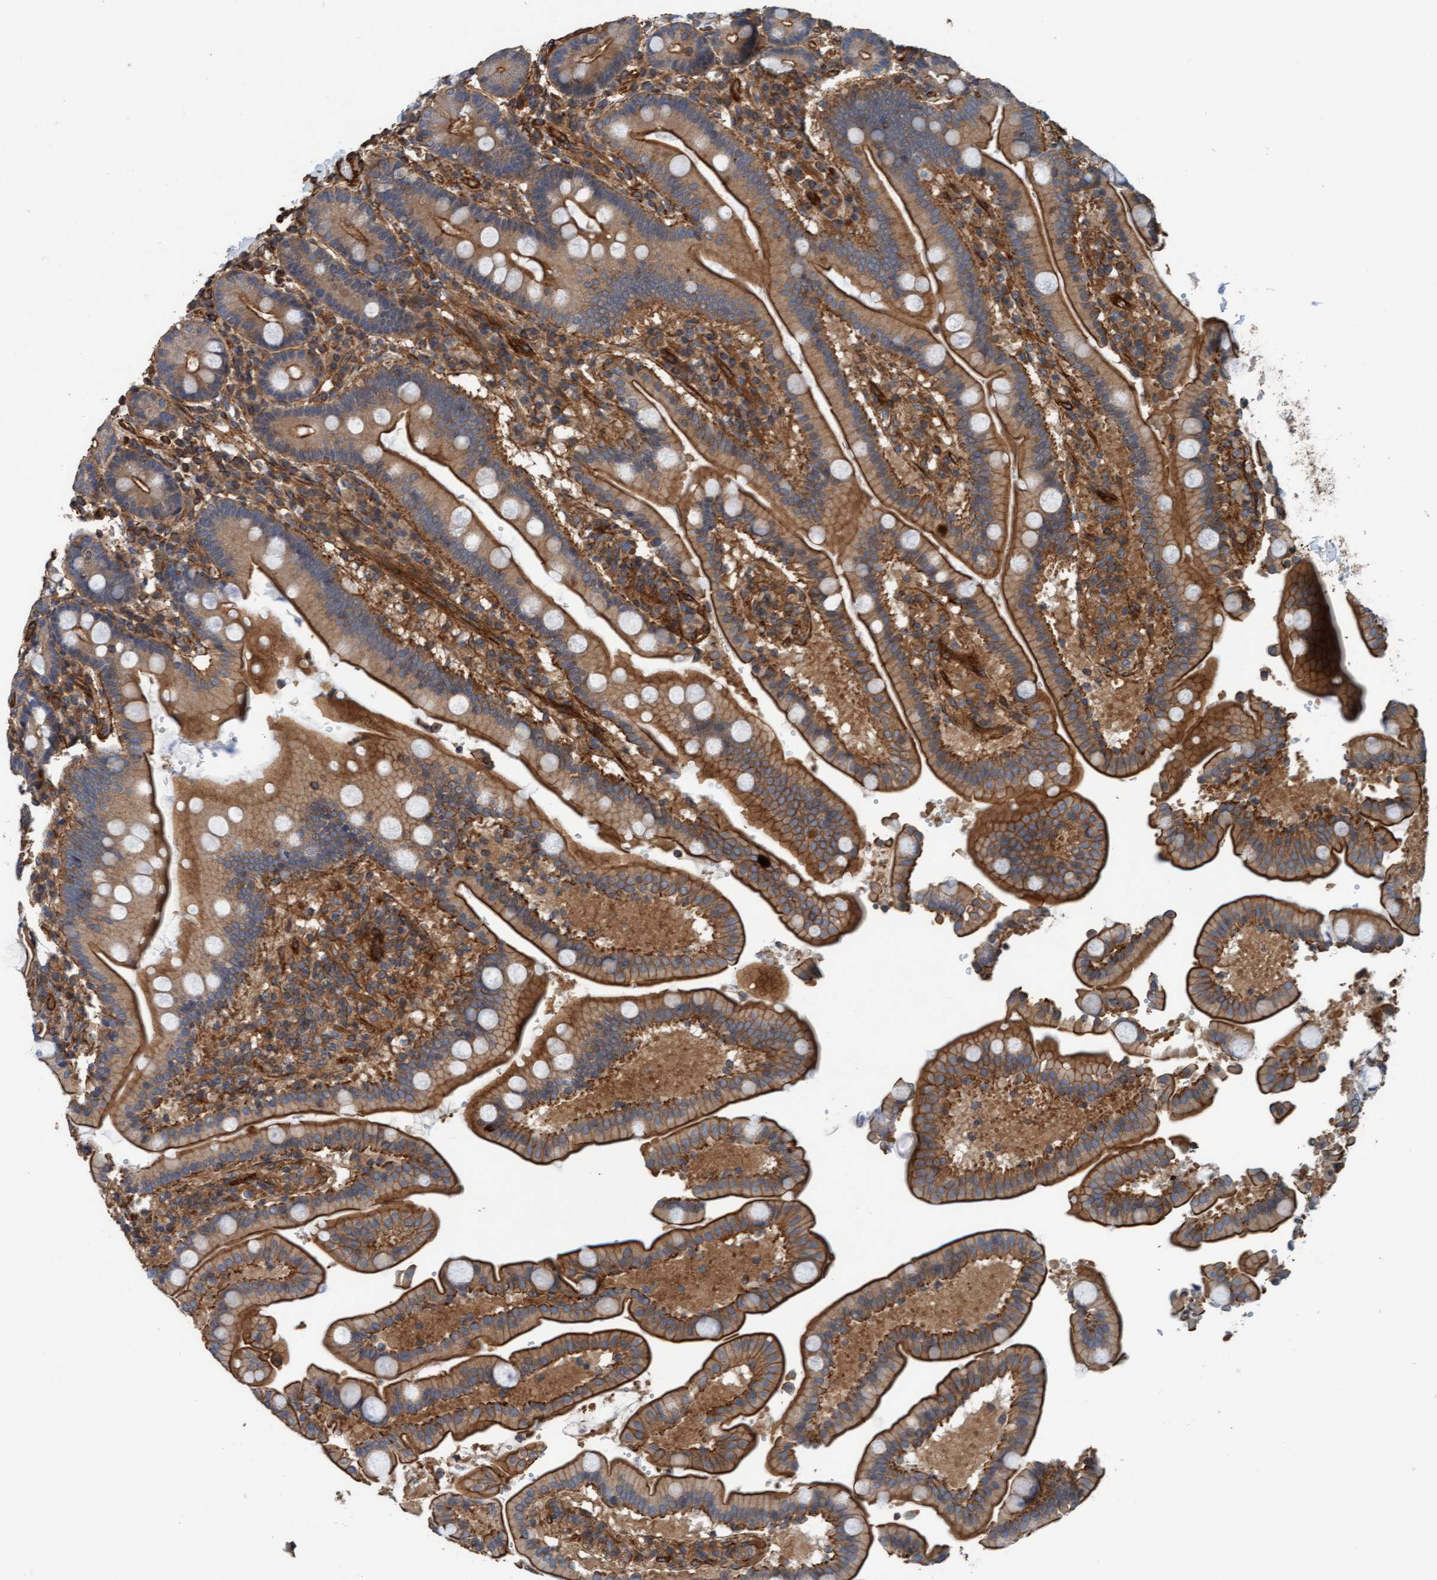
{"staining": {"intensity": "strong", "quantity": ">75%", "location": "cytoplasmic/membranous"}, "tissue": "duodenum", "cell_type": "Glandular cells", "image_type": "normal", "snomed": [{"axis": "morphology", "description": "Normal tissue, NOS"}, {"axis": "topography", "description": "Small intestine, NOS"}], "caption": "Protein staining by IHC reveals strong cytoplasmic/membranous expression in approximately >75% of glandular cells in benign duodenum.", "gene": "STXBP4", "patient": {"sex": "female", "age": 71}}